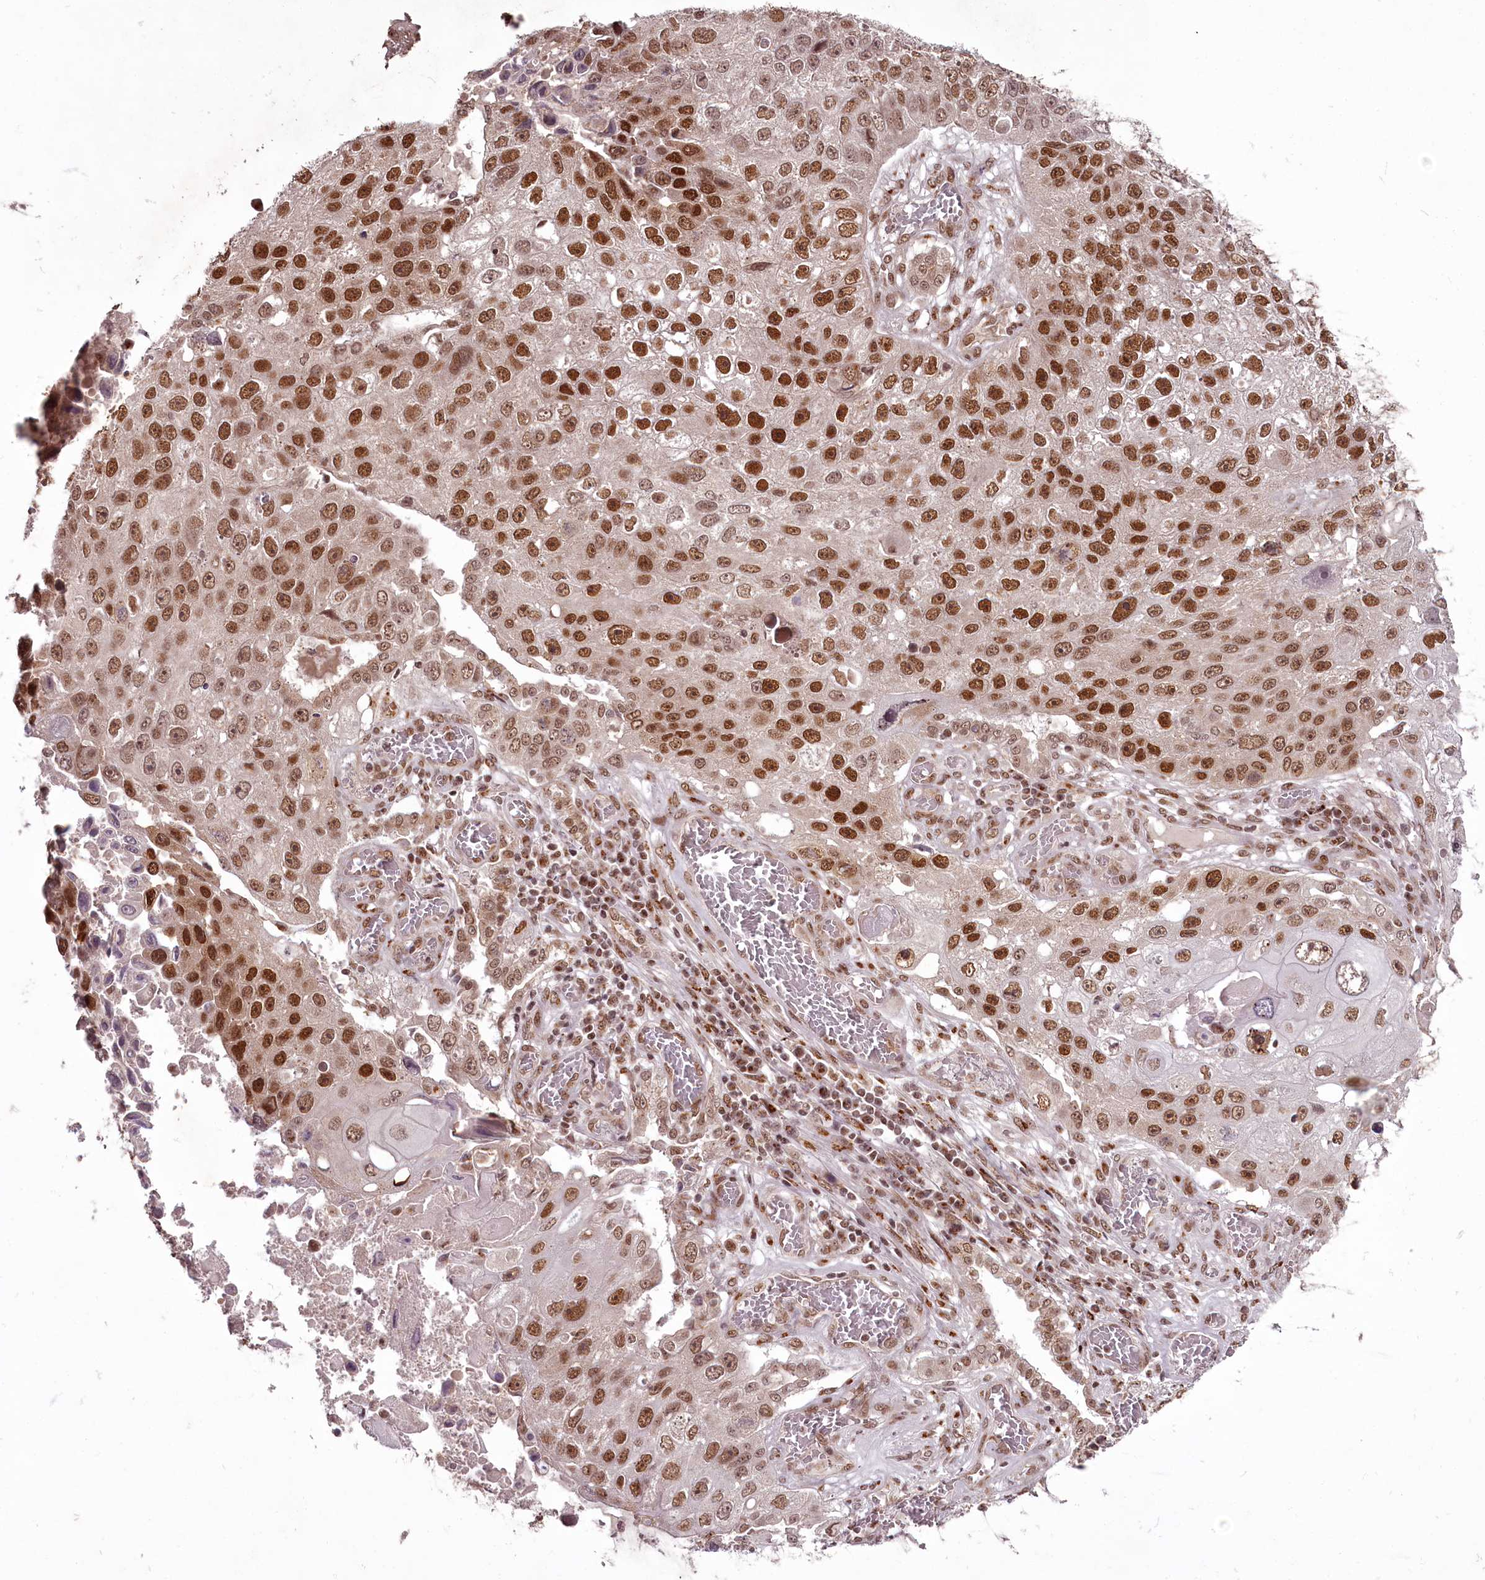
{"staining": {"intensity": "strong", "quantity": "25%-75%", "location": "nuclear"}, "tissue": "lung cancer", "cell_type": "Tumor cells", "image_type": "cancer", "snomed": [{"axis": "morphology", "description": "Squamous cell carcinoma, NOS"}, {"axis": "topography", "description": "Lung"}], "caption": "Immunohistochemistry (IHC) micrograph of neoplastic tissue: lung cancer stained using immunohistochemistry exhibits high levels of strong protein expression localized specifically in the nuclear of tumor cells, appearing as a nuclear brown color.", "gene": "CEP83", "patient": {"sex": "male", "age": 61}}